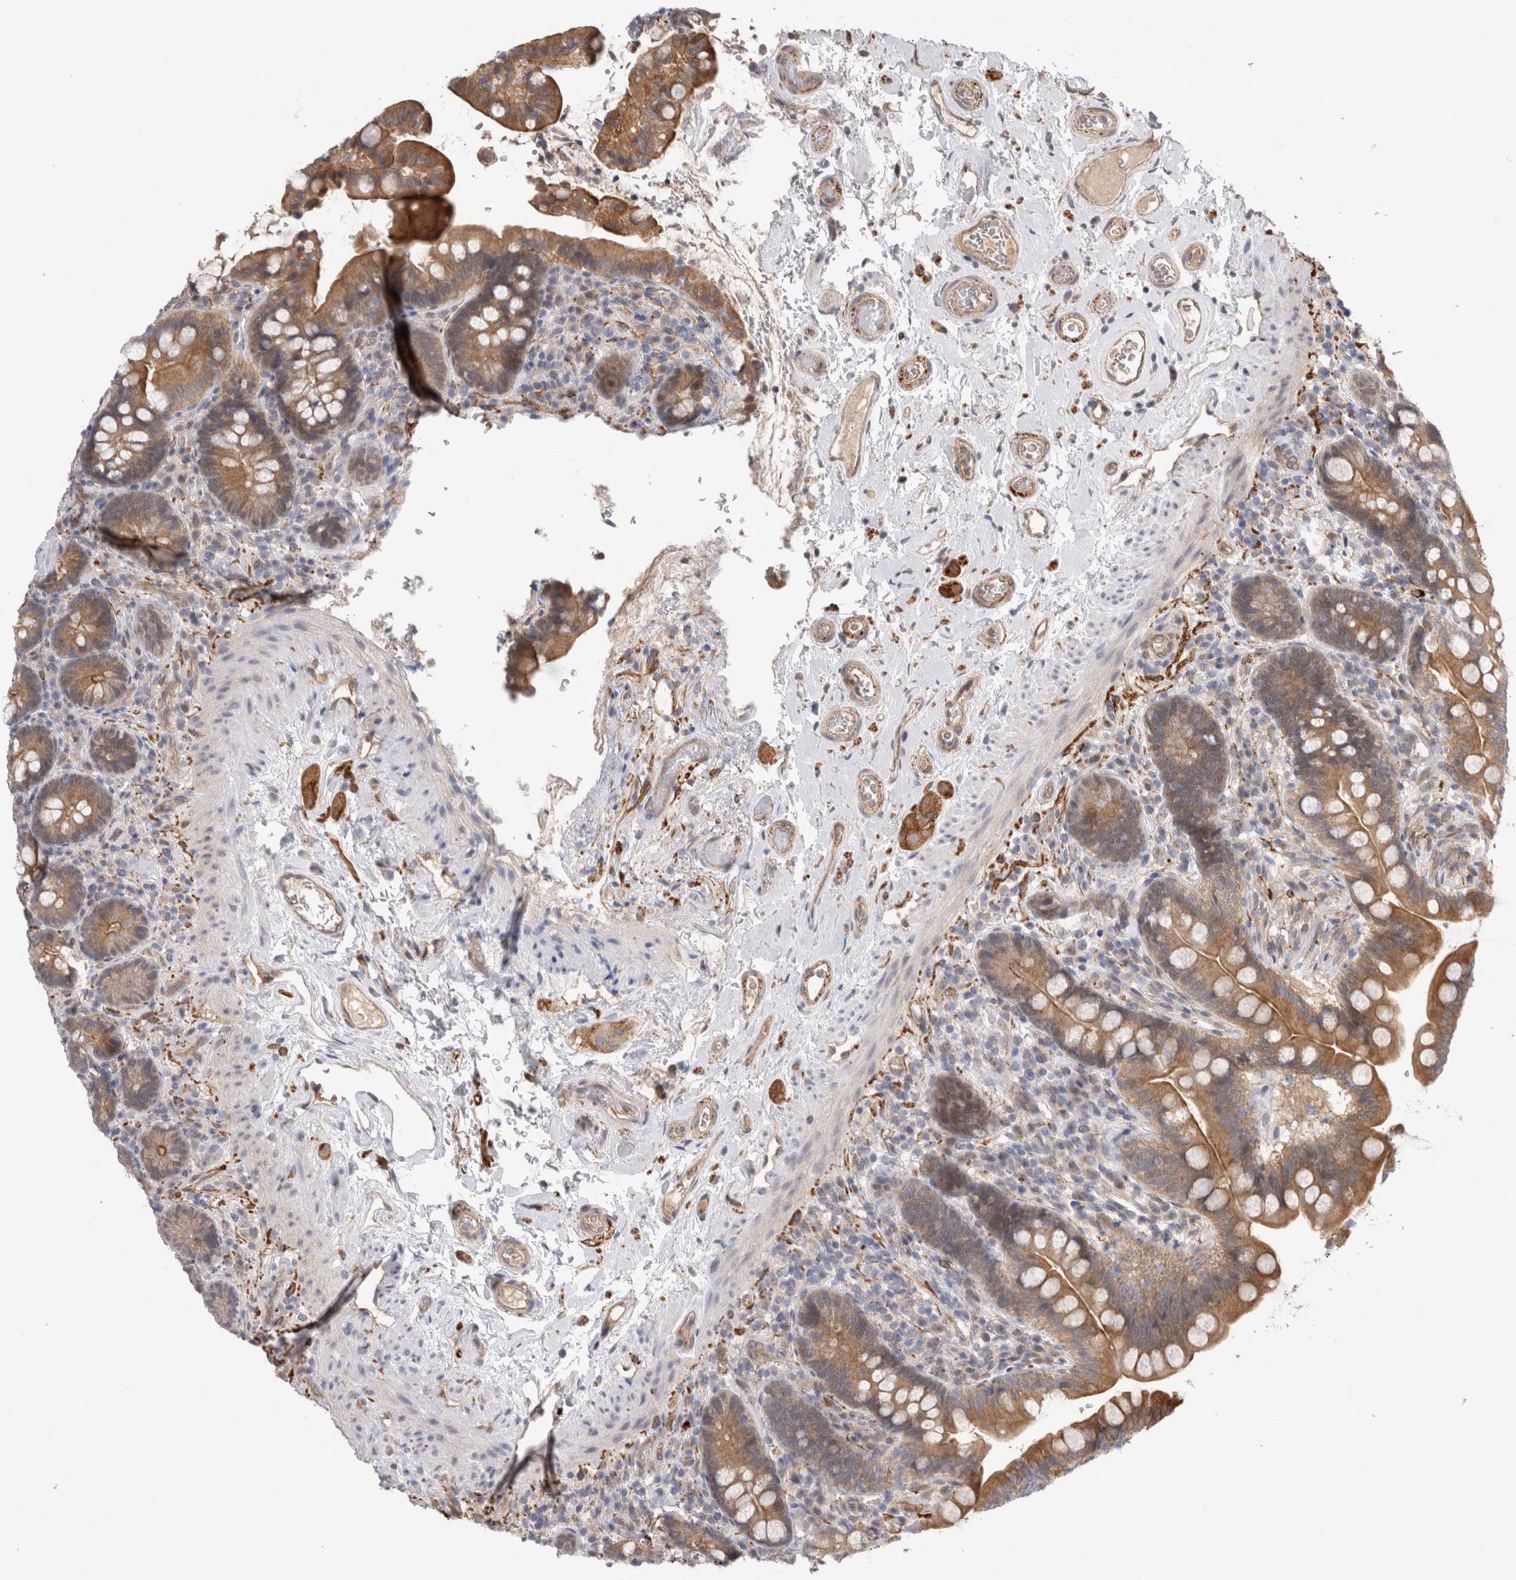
{"staining": {"intensity": "moderate", "quantity": ">75%", "location": "cytoplasmic/membranous"}, "tissue": "colon", "cell_type": "Endothelial cells", "image_type": "normal", "snomed": [{"axis": "morphology", "description": "Normal tissue, NOS"}, {"axis": "topography", "description": "Smooth muscle"}, {"axis": "topography", "description": "Colon"}], "caption": "This photomicrograph exhibits immunohistochemistry staining of normal colon, with medium moderate cytoplasmic/membranous staining in approximately >75% of endothelial cells.", "gene": "TAFA5", "patient": {"sex": "male", "age": 73}}